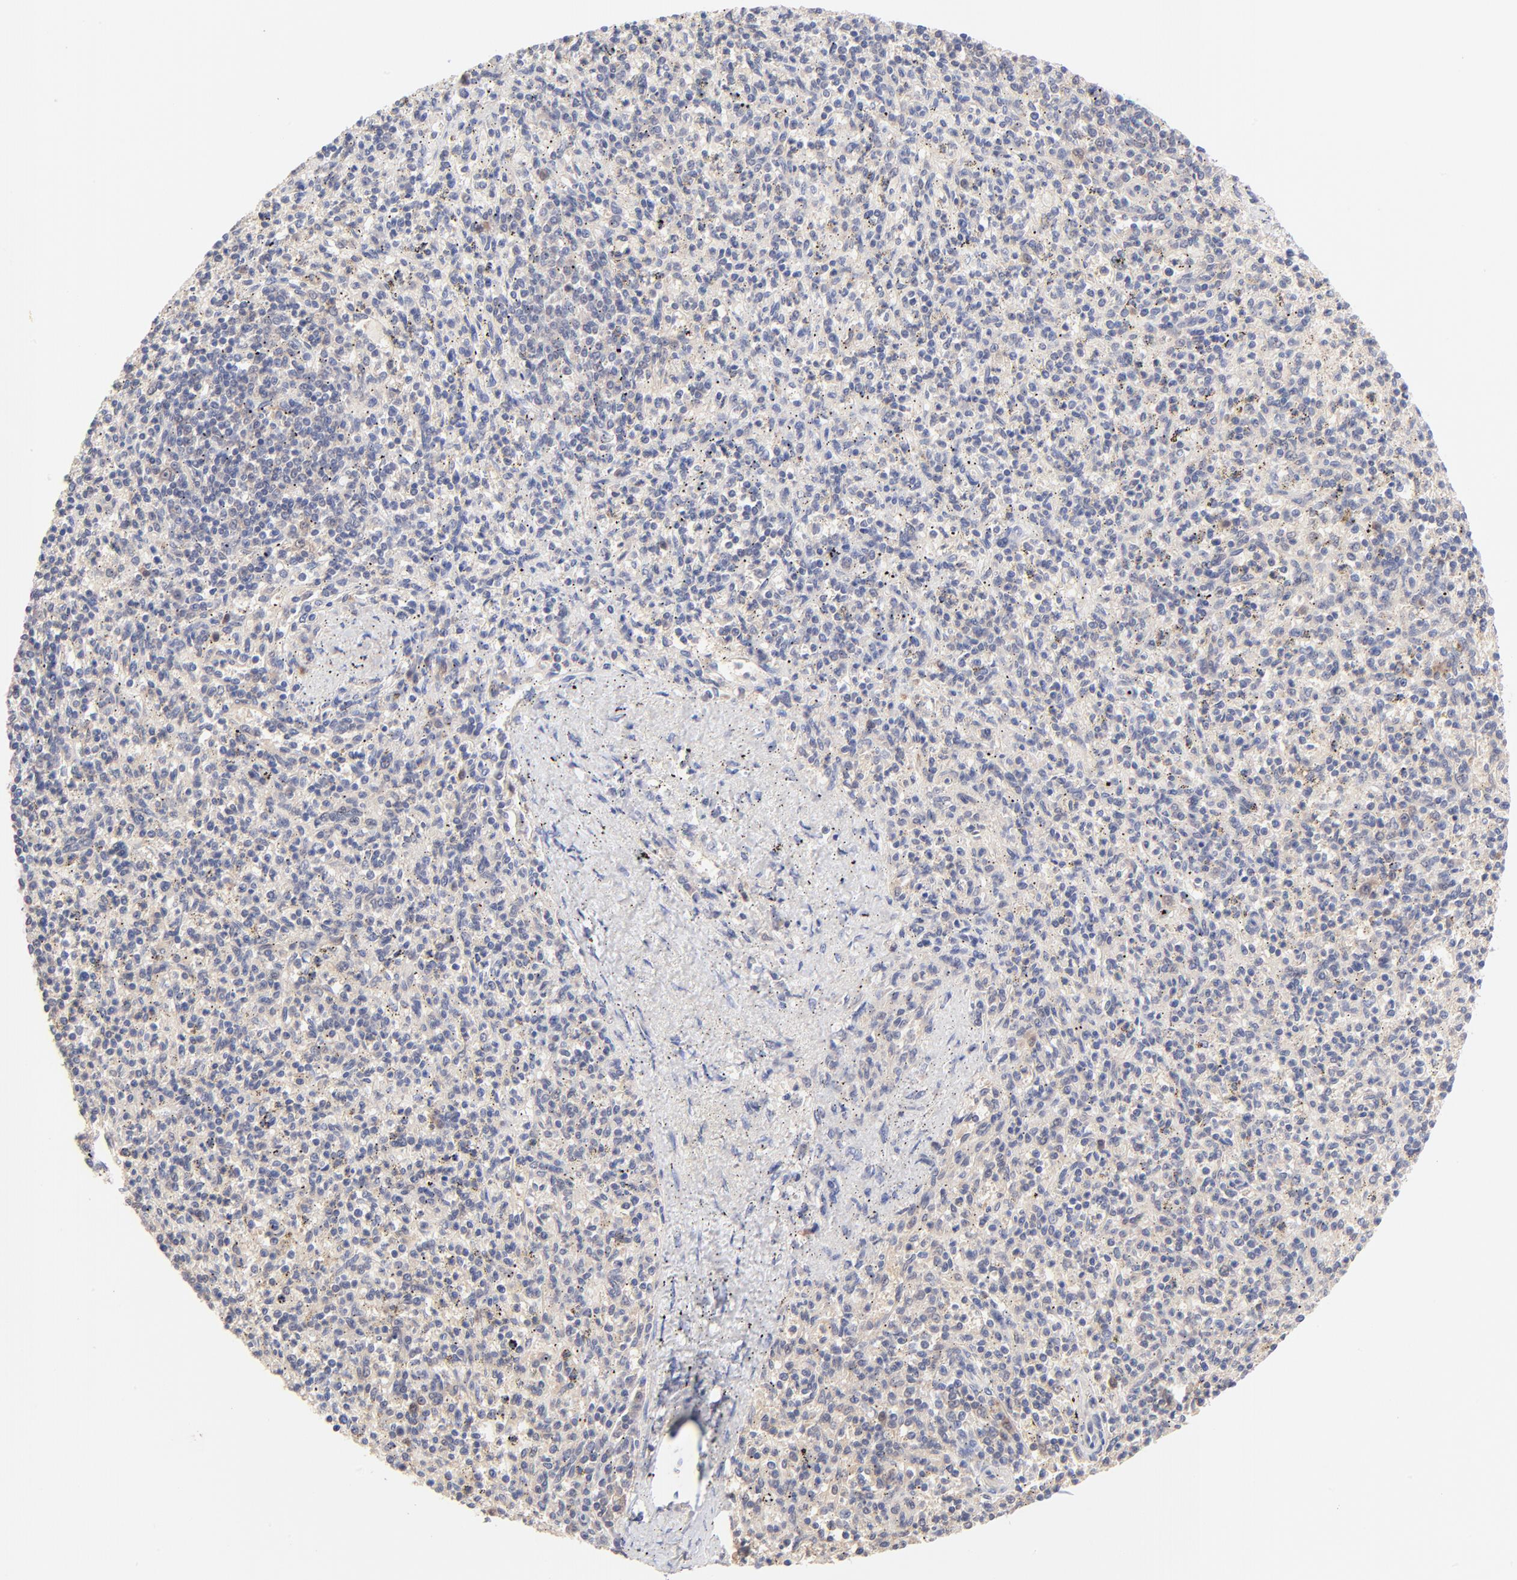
{"staining": {"intensity": "negative", "quantity": "none", "location": "none"}, "tissue": "spleen", "cell_type": "Cells in red pulp", "image_type": "normal", "snomed": [{"axis": "morphology", "description": "Normal tissue, NOS"}, {"axis": "topography", "description": "Spleen"}], "caption": "Cells in red pulp show no significant expression in normal spleen. The staining was performed using DAB to visualize the protein expression in brown, while the nuclei were stained in blue with hematoxylin (Magnification: 20x).", "gene": "TXNL1", "patient": {"sex": "male", "age": 72}}